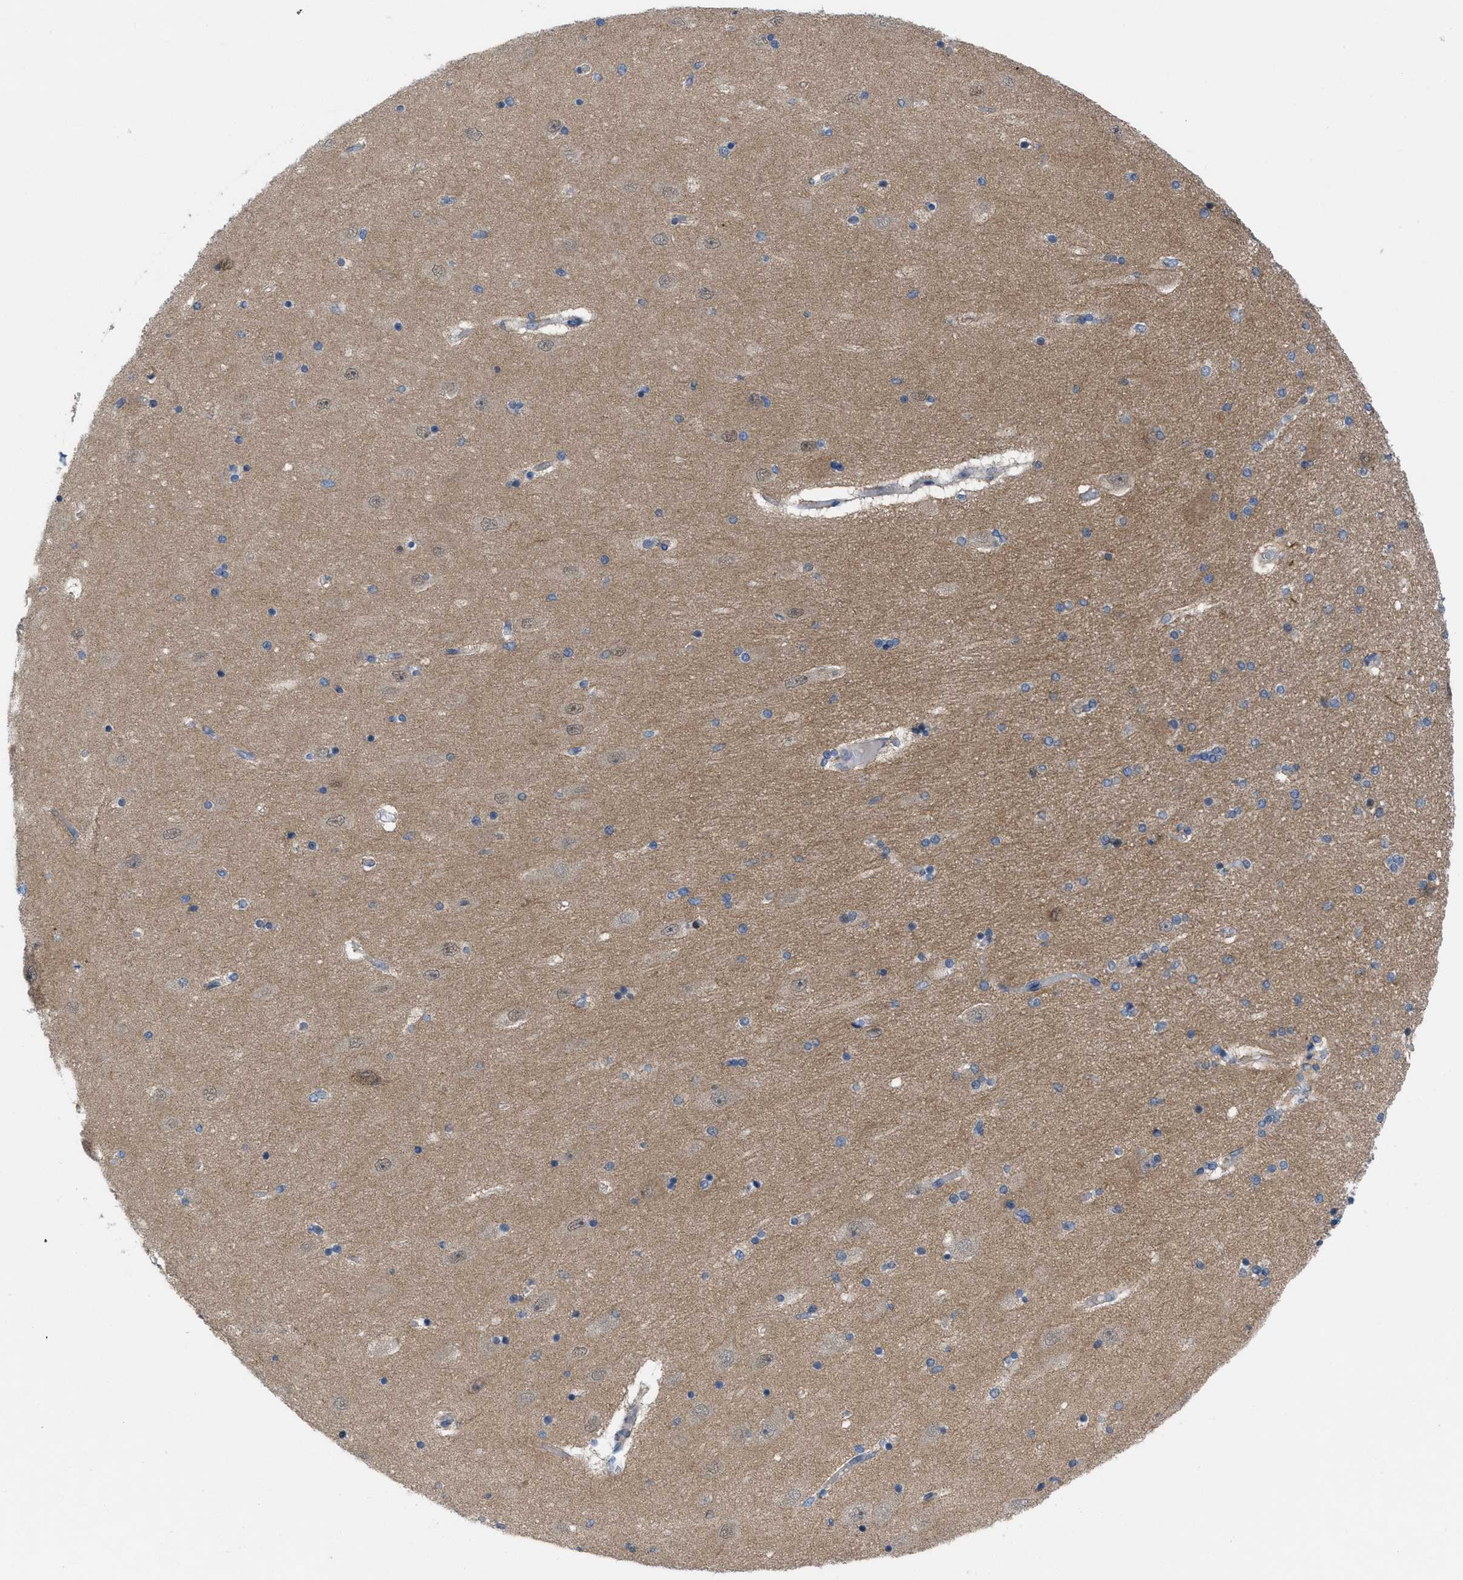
{"staining": {"intensity": "negative", "quantity": "none", "location": "none"}, "tissue": "hippocampus", "cell_type": "Glial cells", "image_type": "normal", "snomed": [{"axis": "morphology", "description": "Normal tissue, NOS"}, {"axis": "topography", "description": "Hippocampus"}], "caption": "A photomicrograph of hippocampus stained for a protein demonstrates no brown staining in glial cells.", "gene": "NDEL1", "patient": {"sex": "female", "age": 54}}